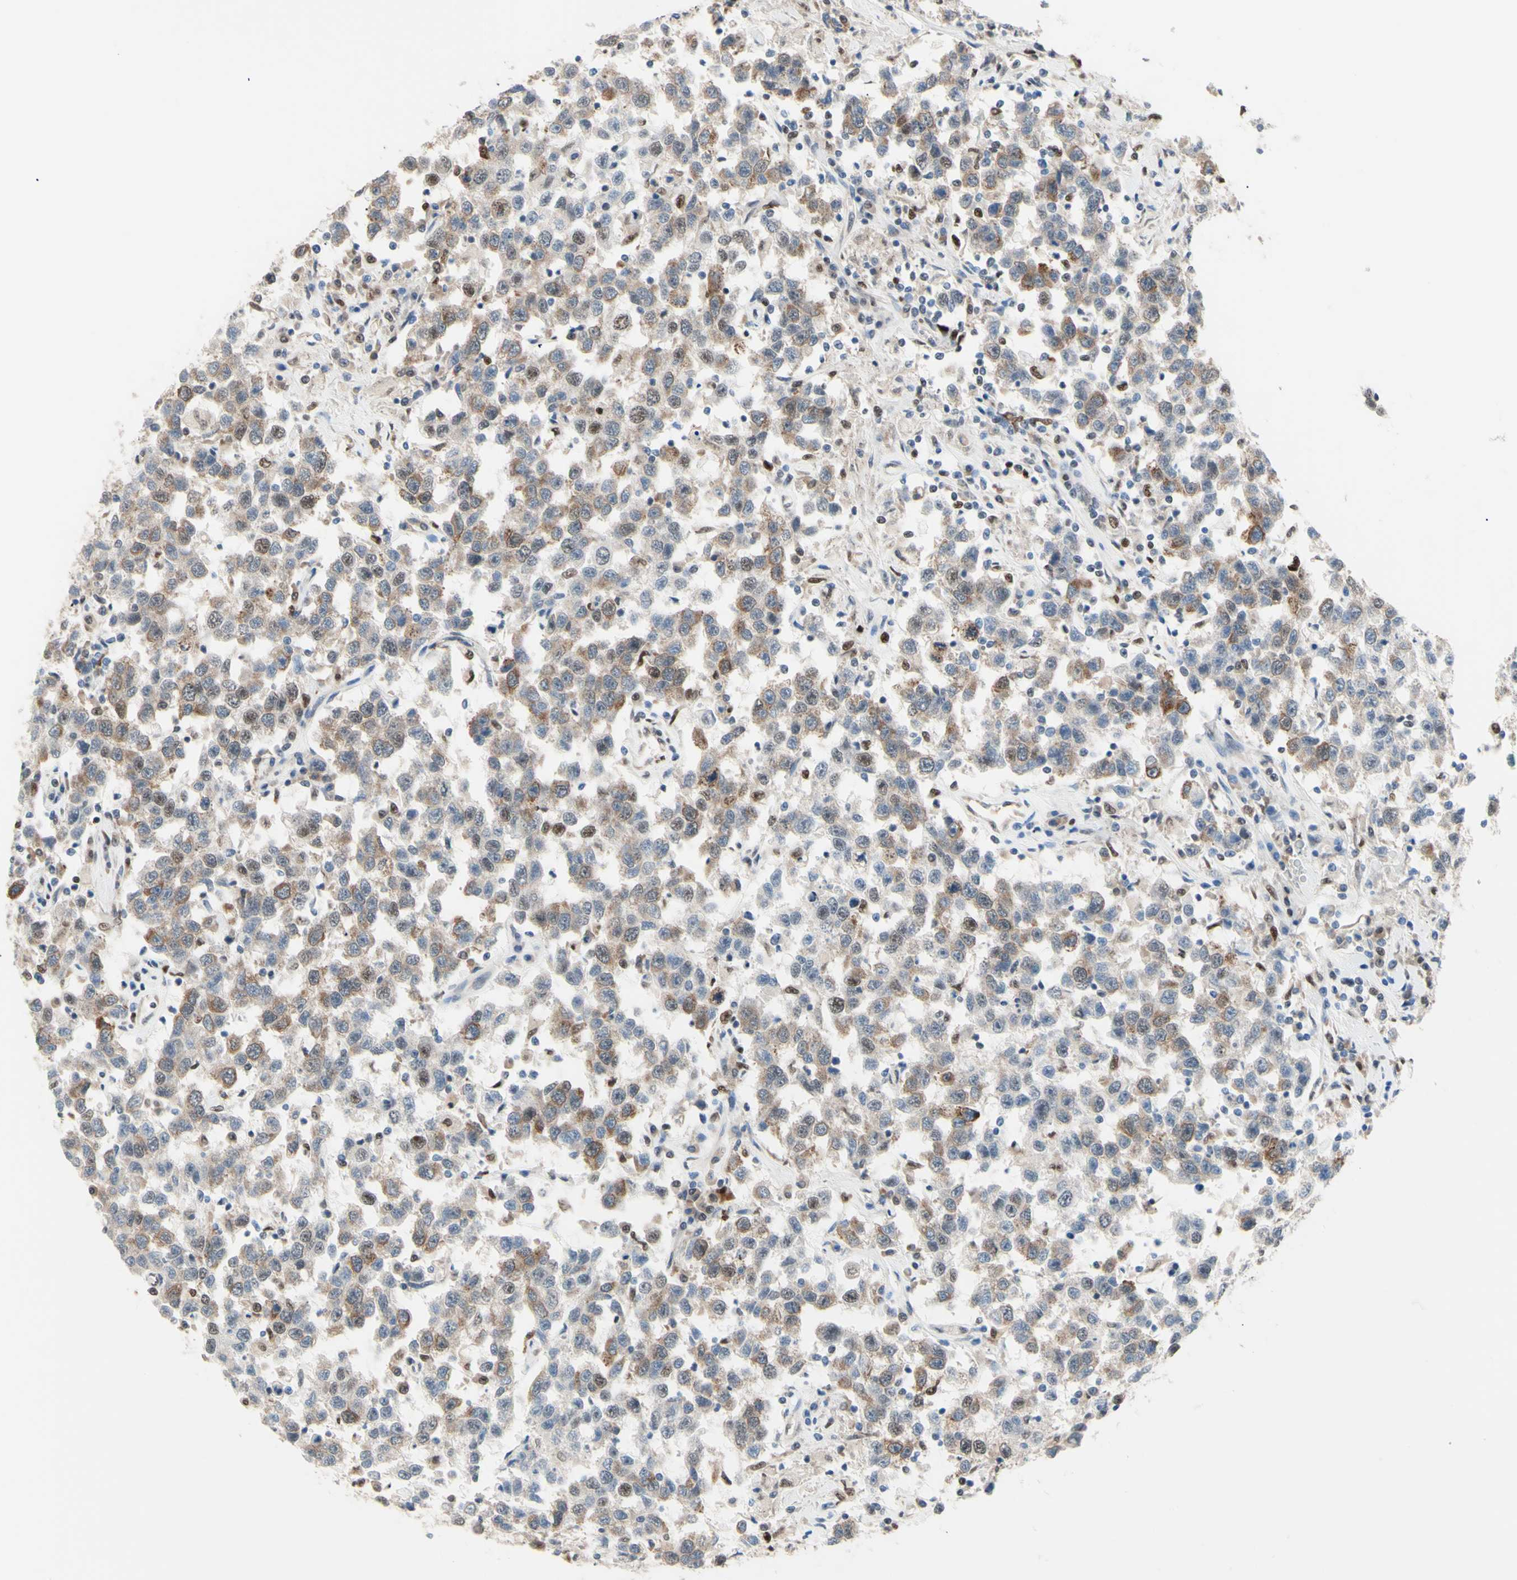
{"staining": {"intensity": "weak", "quantity": ">75%", "location": "cytoplasmic/membranous"}, "tissue": "testis cancer", "cell_type": "Tumor cells", "image_type": "cancer", "snomed": [{"axis": "morphology", "description": "Seminoma, NOS"}, {"axis": "topography", "description": "Testis"}], "caption": "IHC photomicrograph of testis cancer (seminoma) stained for a protein (brown), which displays low levels of weak cytoplasmic/membranous staining in approximately >75% of tumor cells.", "gene": "EED", "patient": {"sex": "male", "age": 41}}